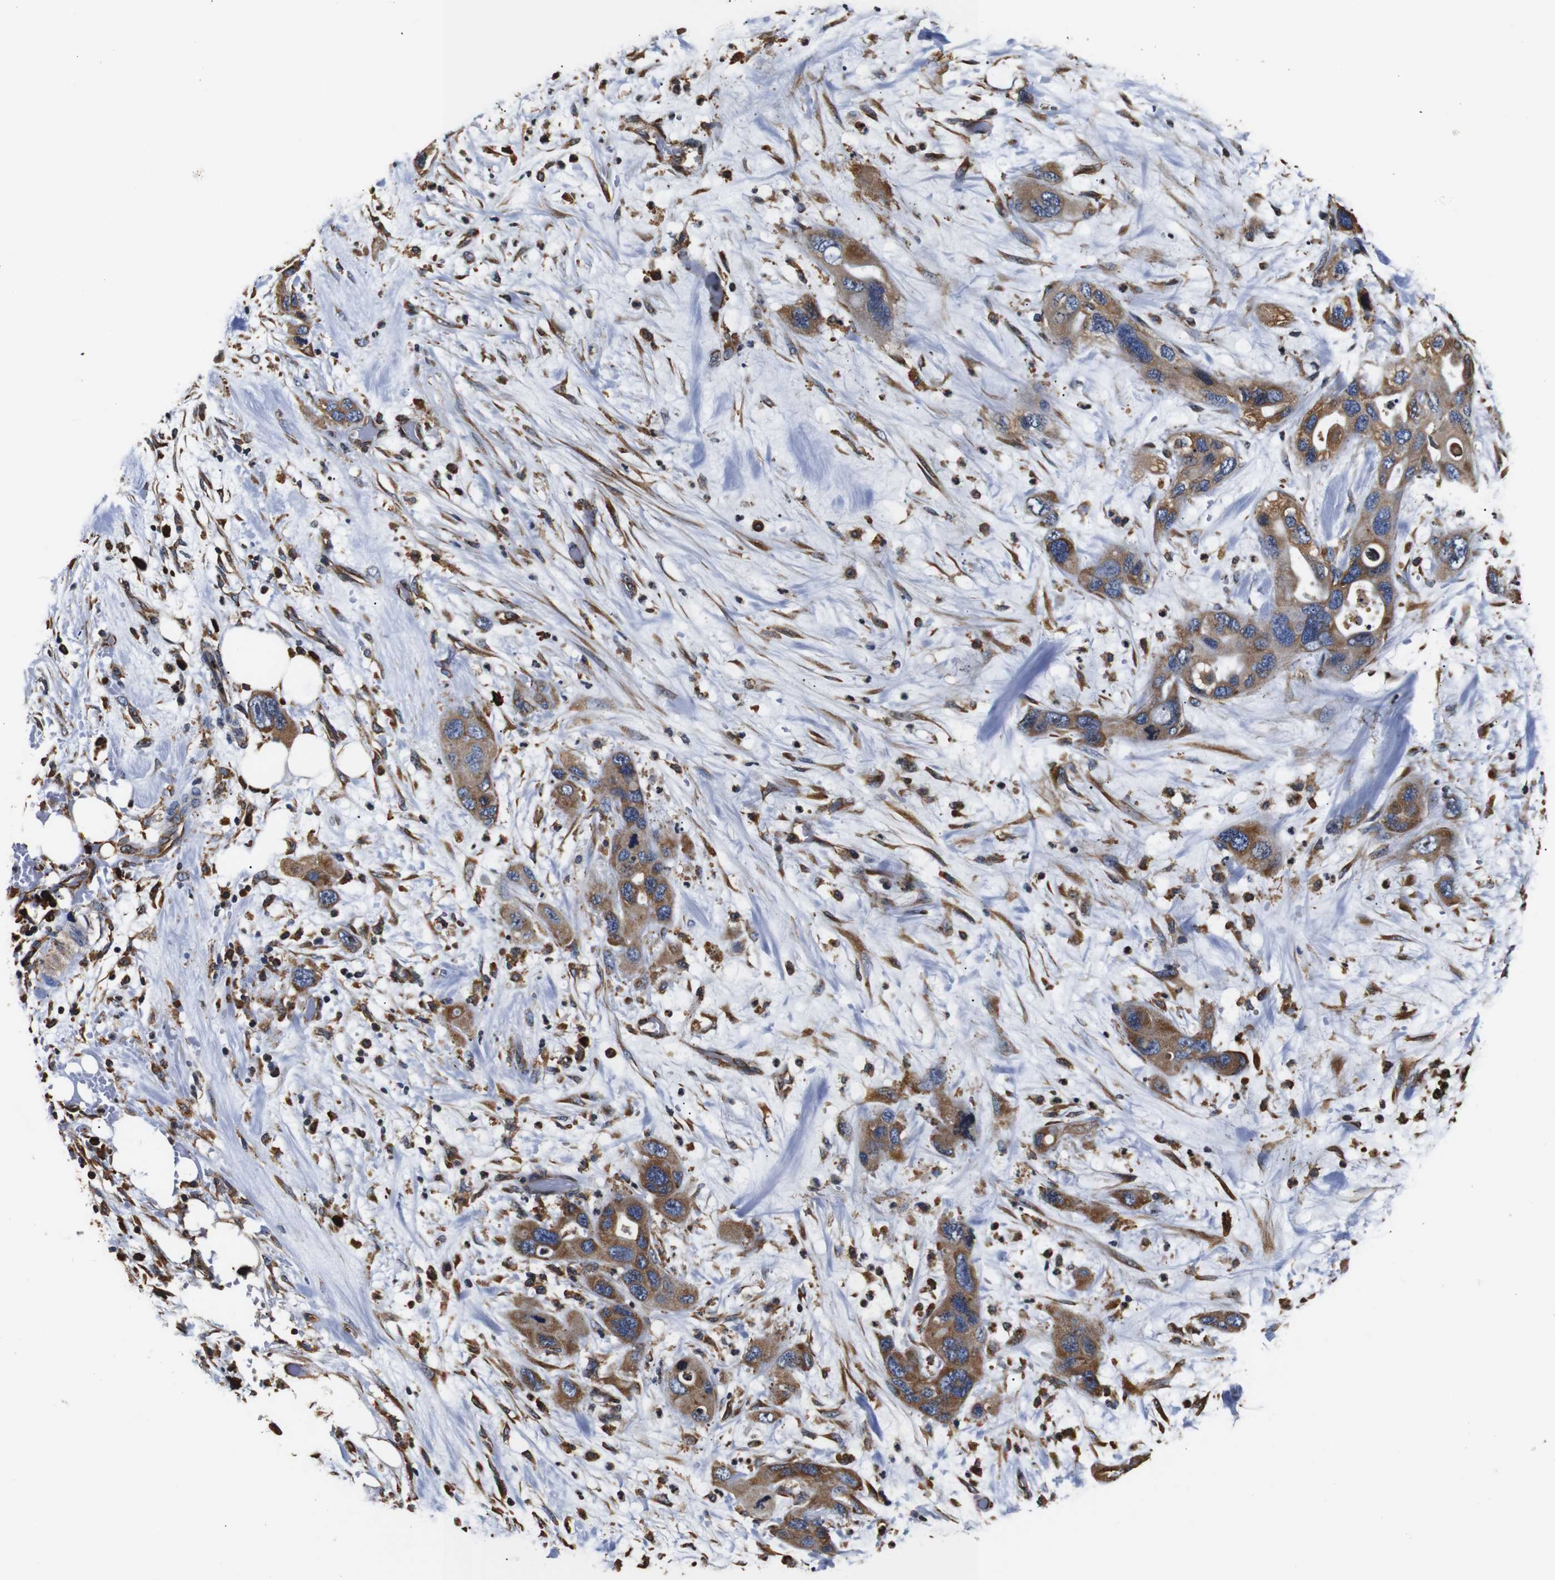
{"staining": {"intensity": "moderate", "quantity": ">75%", "location": "cytoplasmic/membranous"}, "tissue": "pancreatic cancer", "cell_type": "Tumor cells", "image_type": "cancer", "snomed": [{"axis": "morphology", "description": "Adenocarcinoma, NOS"}, {"axis": "topography", "description": "Pancreas"}], "caption": "The histopathology image reveals immunohistochemical staining of adenocarcinoma (pancreatic). There is moderate cytoplasmic/membranous positivity is appreciated in about >75% of tumor cells.", "gene": "HHIP", "patient": {"sex": "female", "age": 71}}